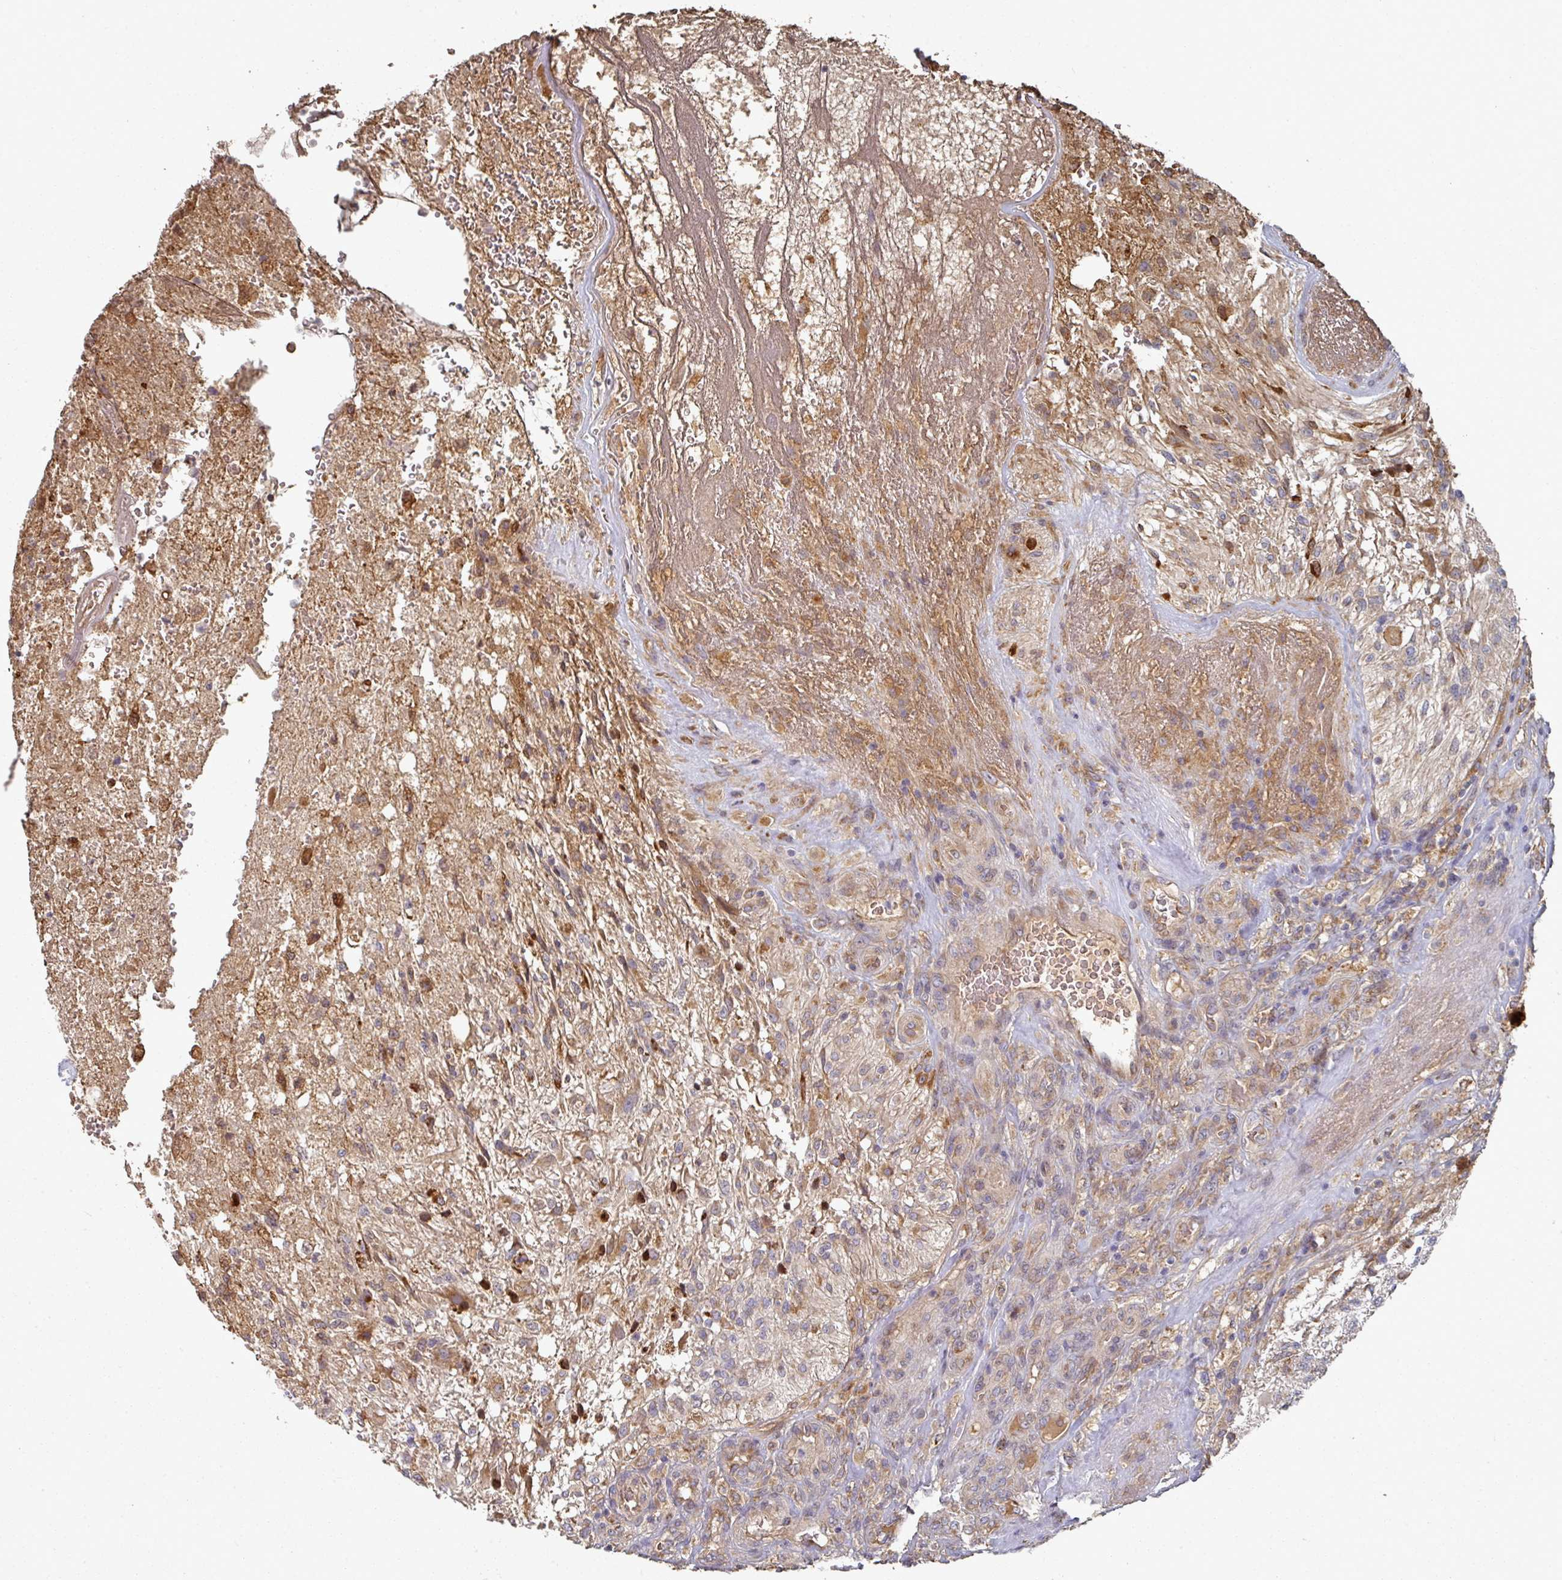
{"staining": {"intensity": "moderate", "quantity": "25%-75%", "location": "cytoplasmic/membranous"}, "tissue": "glioma", "cell_type": "Tumor cells", "image_type": "cancer", "snomed": [{"axis": "morphology", "description": "Glioma, malignant, High grade"}, {"axis": "topography", "description": "Brain"}], "caption": "Malignant high-grade glioma stained with DAB IHC demonstrates medium levels of moderate cytoplasmic/membranous positivity in approximately 25%-75% of tumor cells. Immunohistochemistry (ihc) stains the protein of interest in brown and the nuclei are stained blue.", "gene": "EDEM2", "patient": {"sex": "male", "age": 56}}